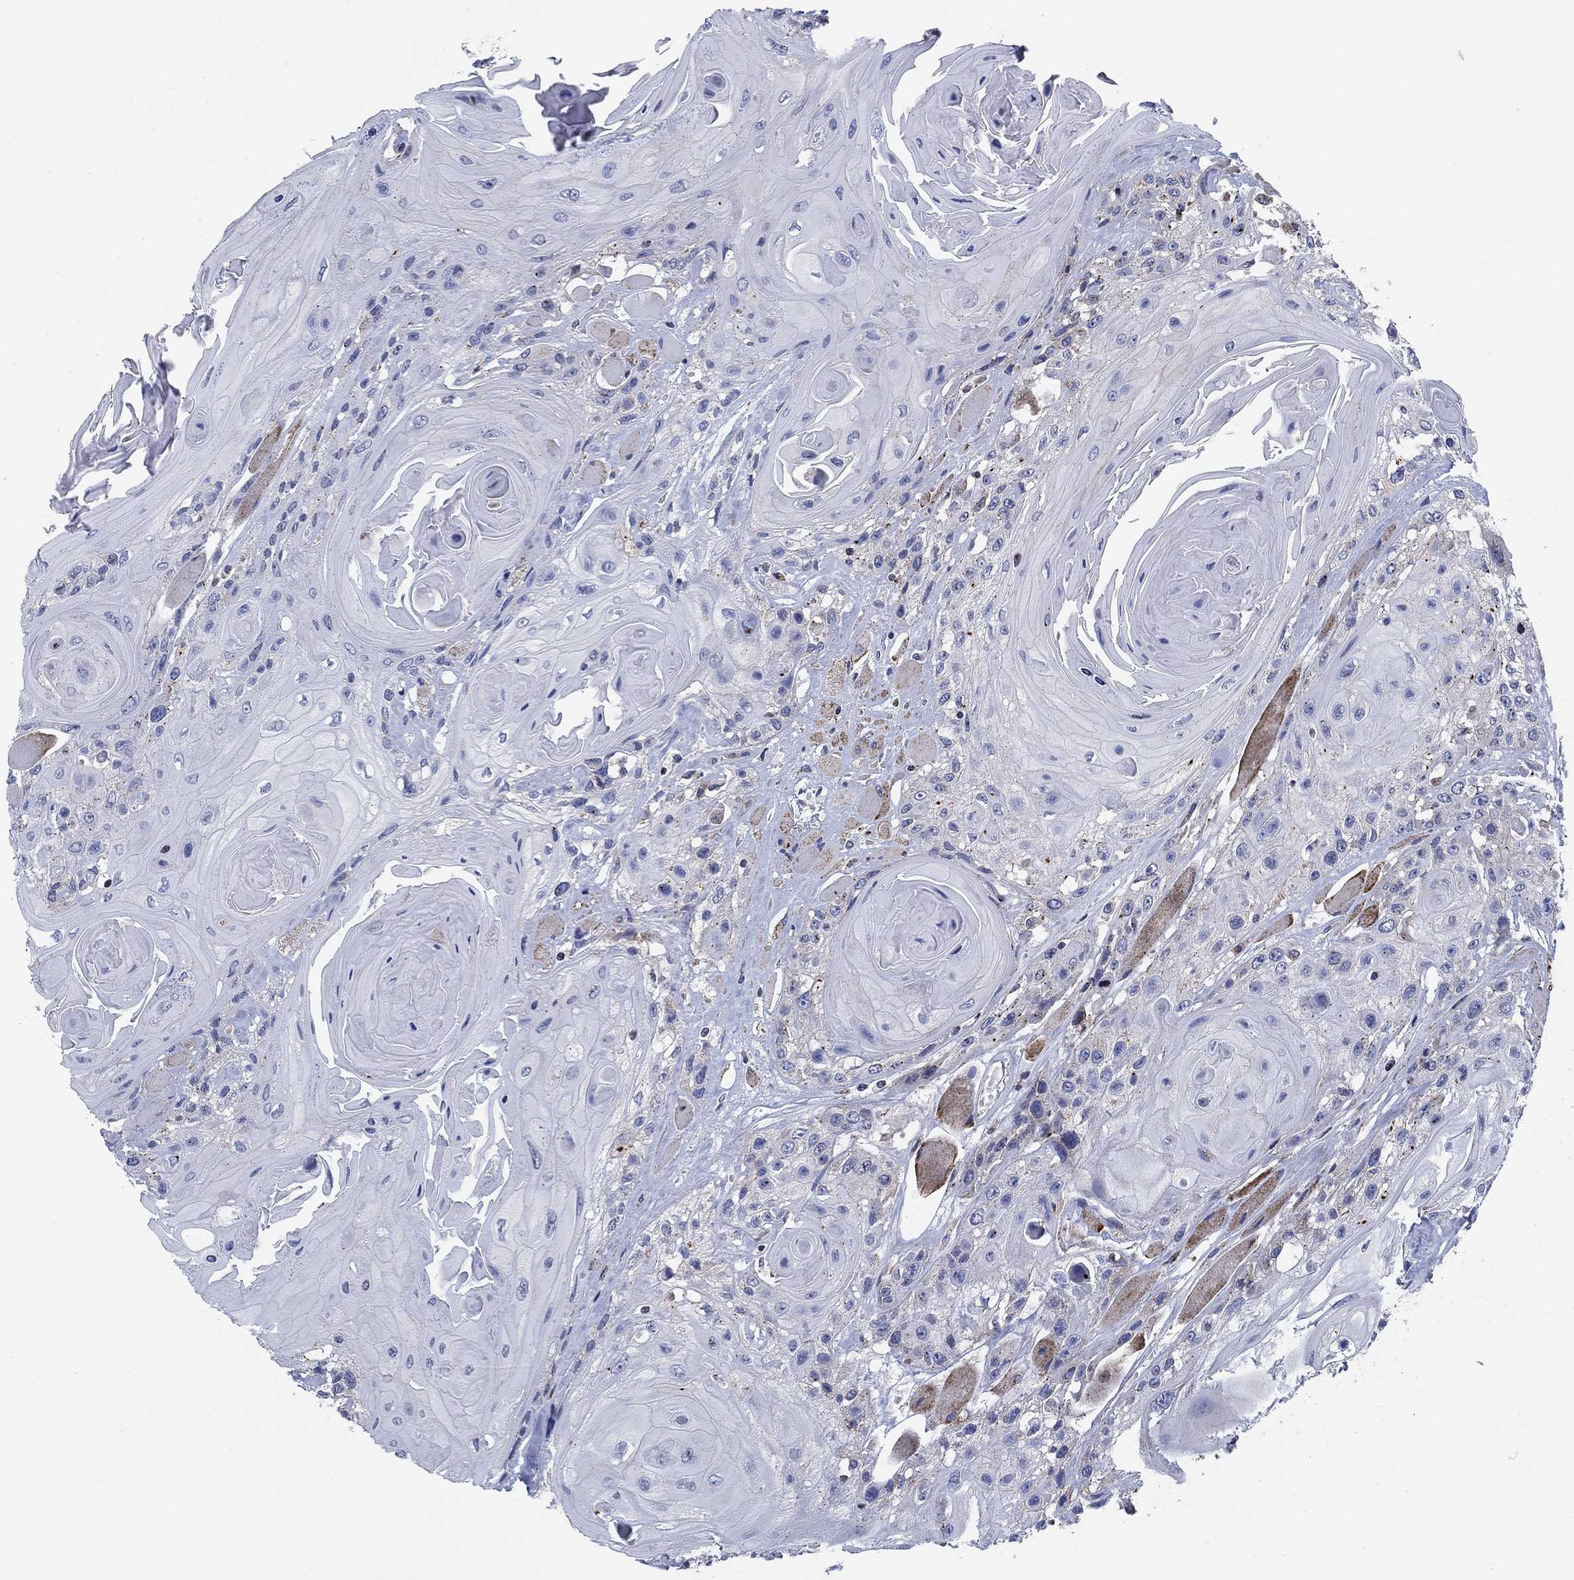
{"staining": {"intensity": "negative", "quantity": "none", "location": "none"}, "tissue": "head and neck cancer", "cell_type": "Tumor cells", "image_type": "cancer", "snomed": [{"axis": "morphology", "description": "Squamous cell carcinoma, NOS"}, {"axis": "topography", "description": "Head-Neck"}], "caption": "Immunohistochemistry histopathology image of squamous cell carcinoma (head and neck) stained for a protein (brown), which reveals no expression in tumor cells.", "gene": "NACAD", "patient": {"sex": "female", "age": 59}}